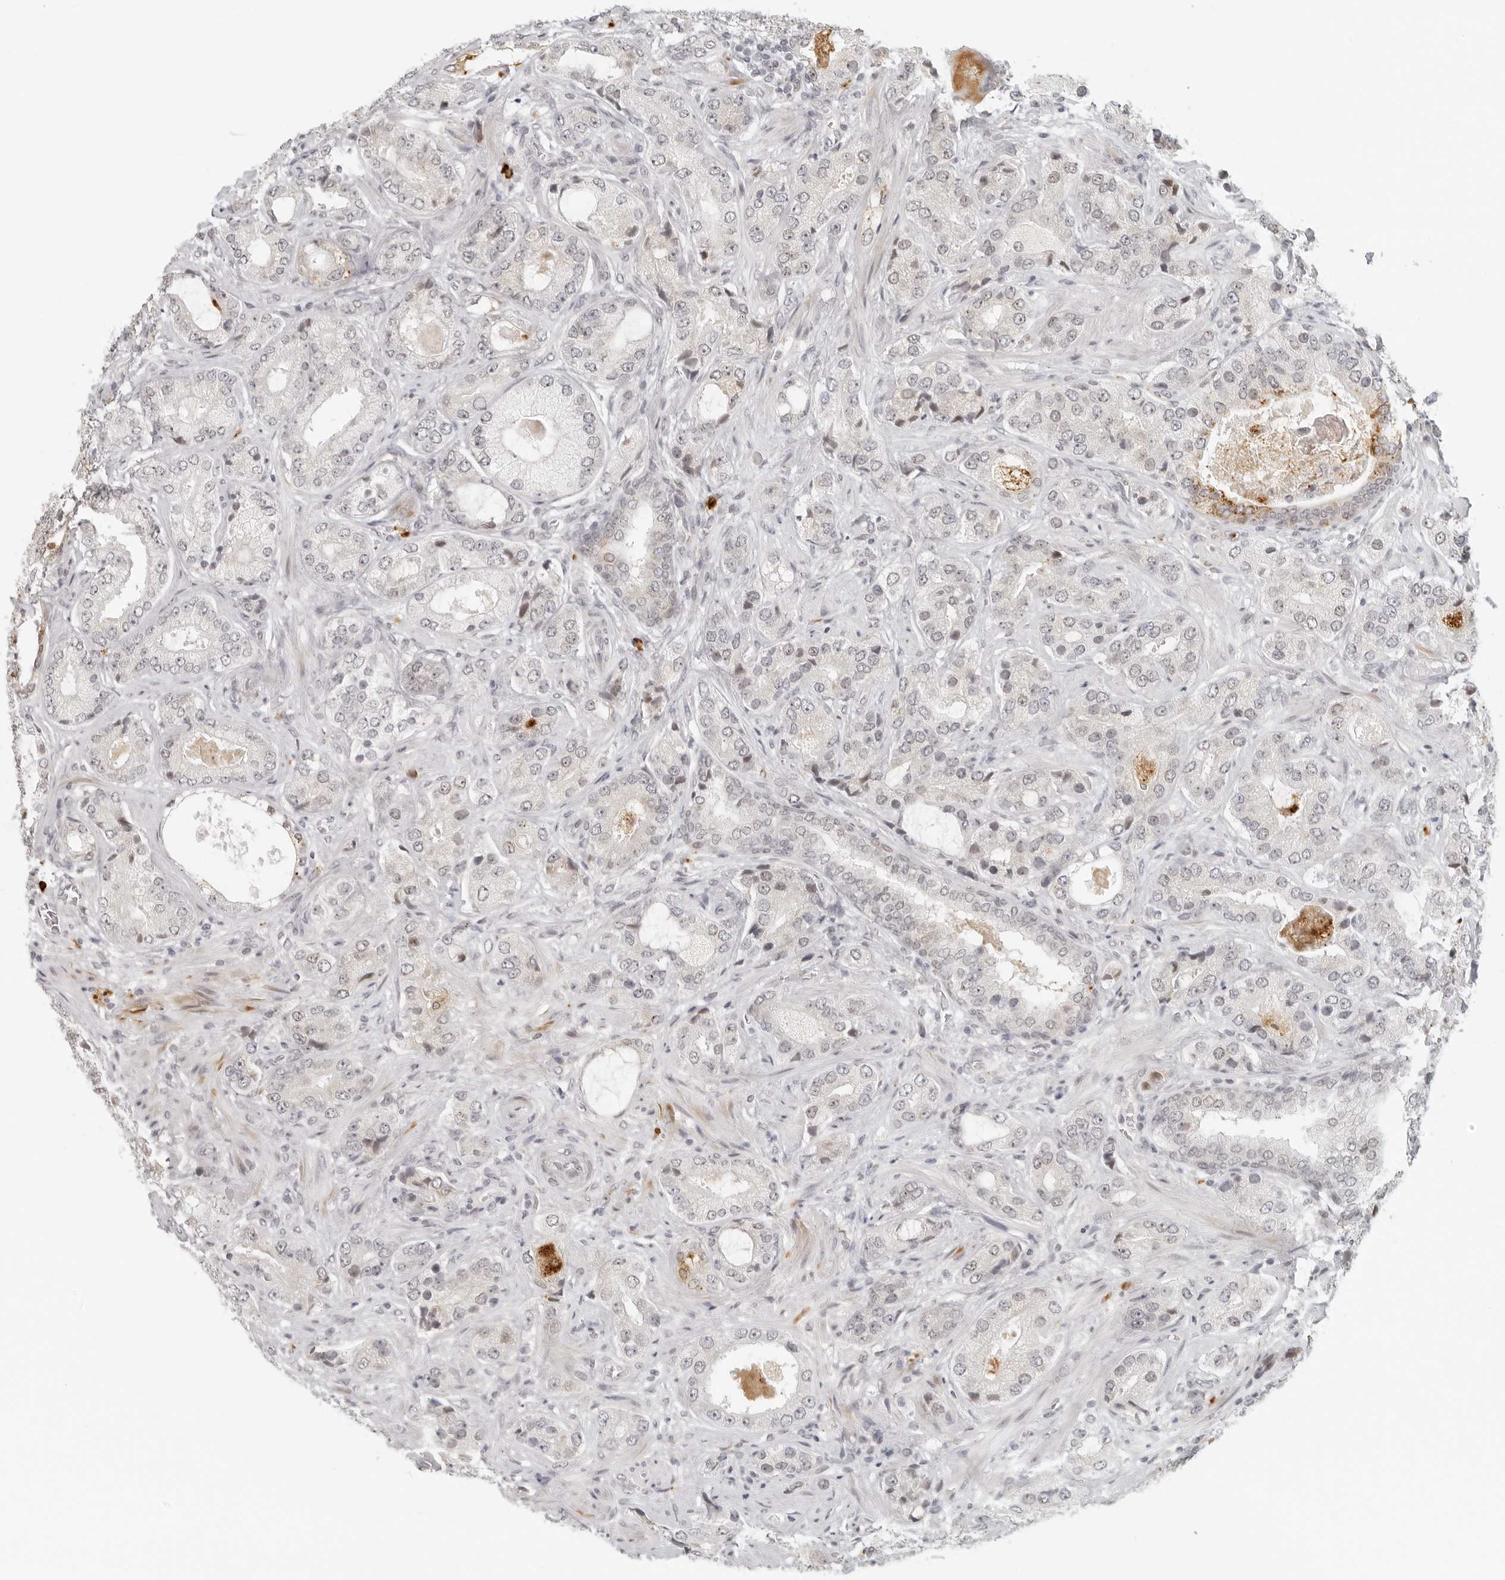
{"staining": {"intensity": "weak", "quantity": "<25%", "location": "nuclear"}, "tissue": "prostate cancer", "cell_type": "Tumor cells", "image_type": "cancer", "snomed": [{"axis": "morphology", "description": "Normal tissue, NOS"}, {"axis": "morphology", "description": "Adenocarcinoma, High grade"}, {"axis": "topography", "description": "Prostate"}, {"axis": "topography", "description": "Peripheral nerve tissue"}], "caption": "Human high-grade adenocarcinoma (prostate) stained for a protein using IHC displays no expression in tumor cells.", "gene": "ZNF678", "patient": {"sex": "male", "age": 59}}